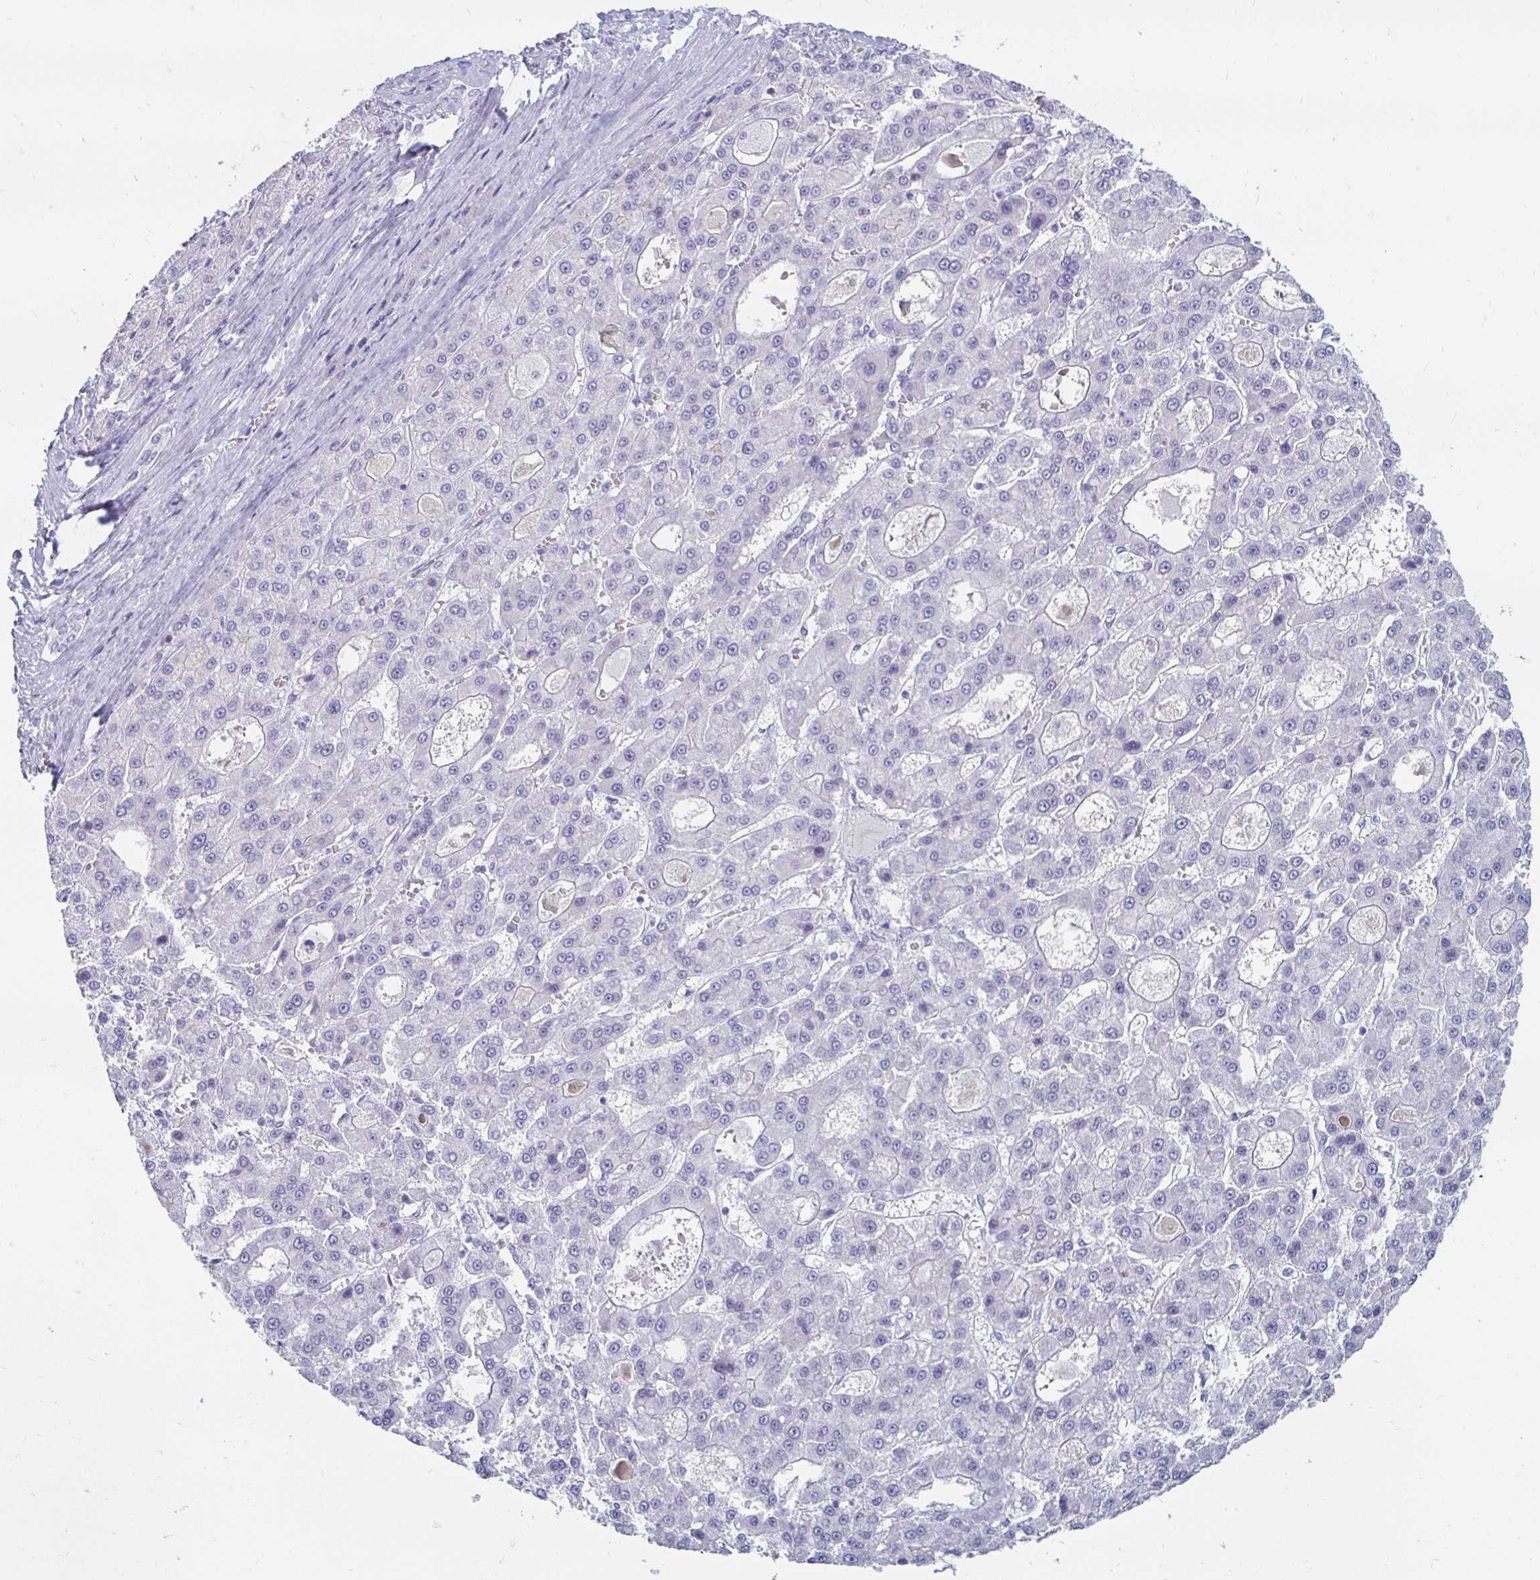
{"staining": {"intensity": "negative", "quantity": "none", "location": "none"}, "tissue": "liver cancer", "cell_type": "Tumor cells", "image_type": "cancer", "snomed": [{"axis": "morphology", "description": "Carcinoma, Hepatocellular, NOS"}, {"axis": "topography", "description": "Liver"}], "caption": "Tumor cells show no significant positivity in liver hepatocellular carcinoma. (DAB (3,3'-diaminobenzidine) immunohistochemistry visualized using brightfield microscopy, high magnification).", "gene": "PEG10", "patient": {"sex": "male", "age": 70}}